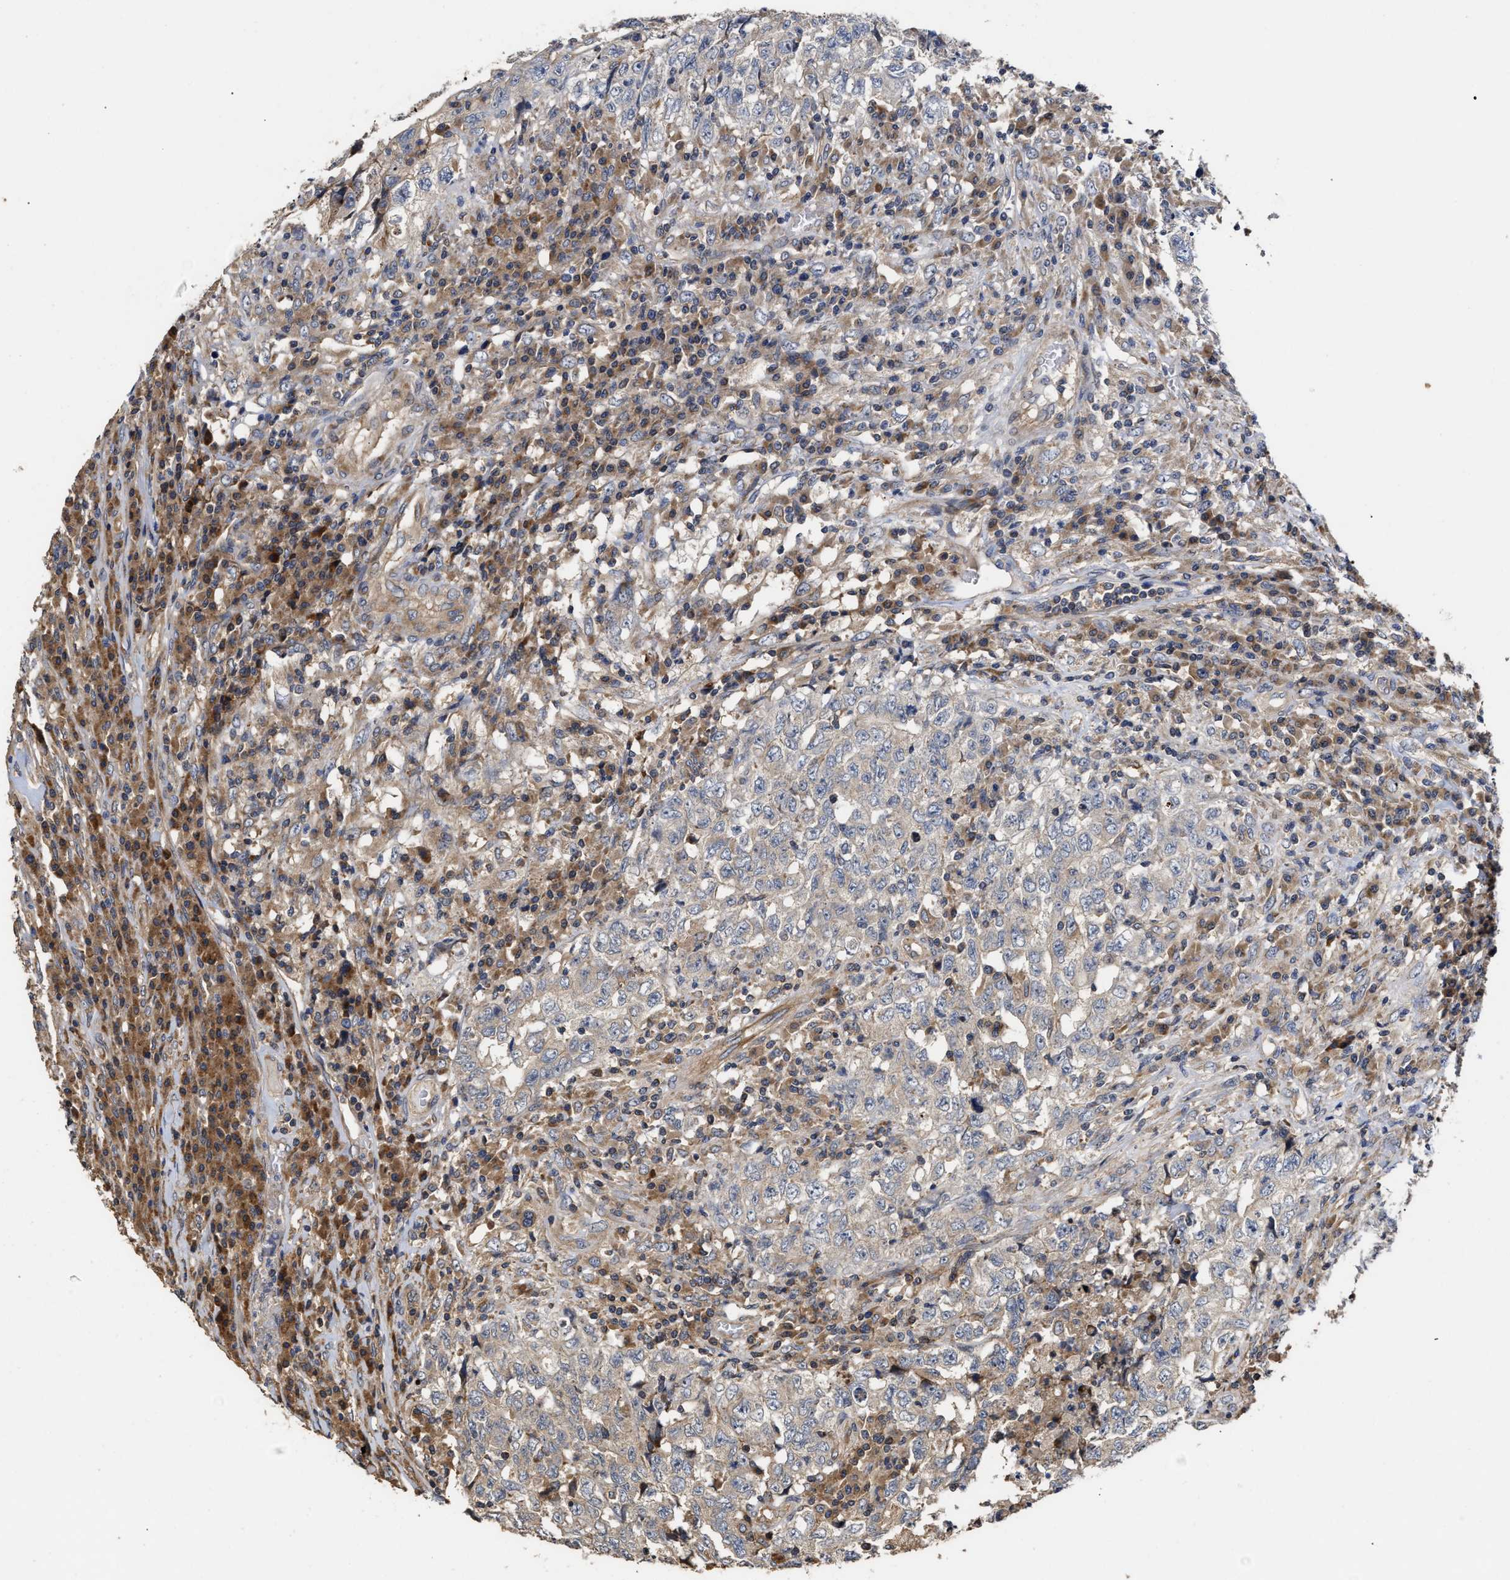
{"staining": {"intensity": "weak", "quantity": "<25%", "location": "cytoplasmic/membranous"}, "tissue": "testis cancer", "cell_type": "Tumor cells", "image_type": "cancer", "snomed": [{"axis": "morphology", "description": "Necrosis, NOS"}, {"axis": "morphology", "description": "Carcinoma, Embryonal, NOS"}, {"axis": "topography", "description": "Testis"}], "caption": "A photomicrograph of human testis cancer is negative for staining in tumor cells.", "gene": "CLIP2", "patient": {"sex": "male", "age": 19}}